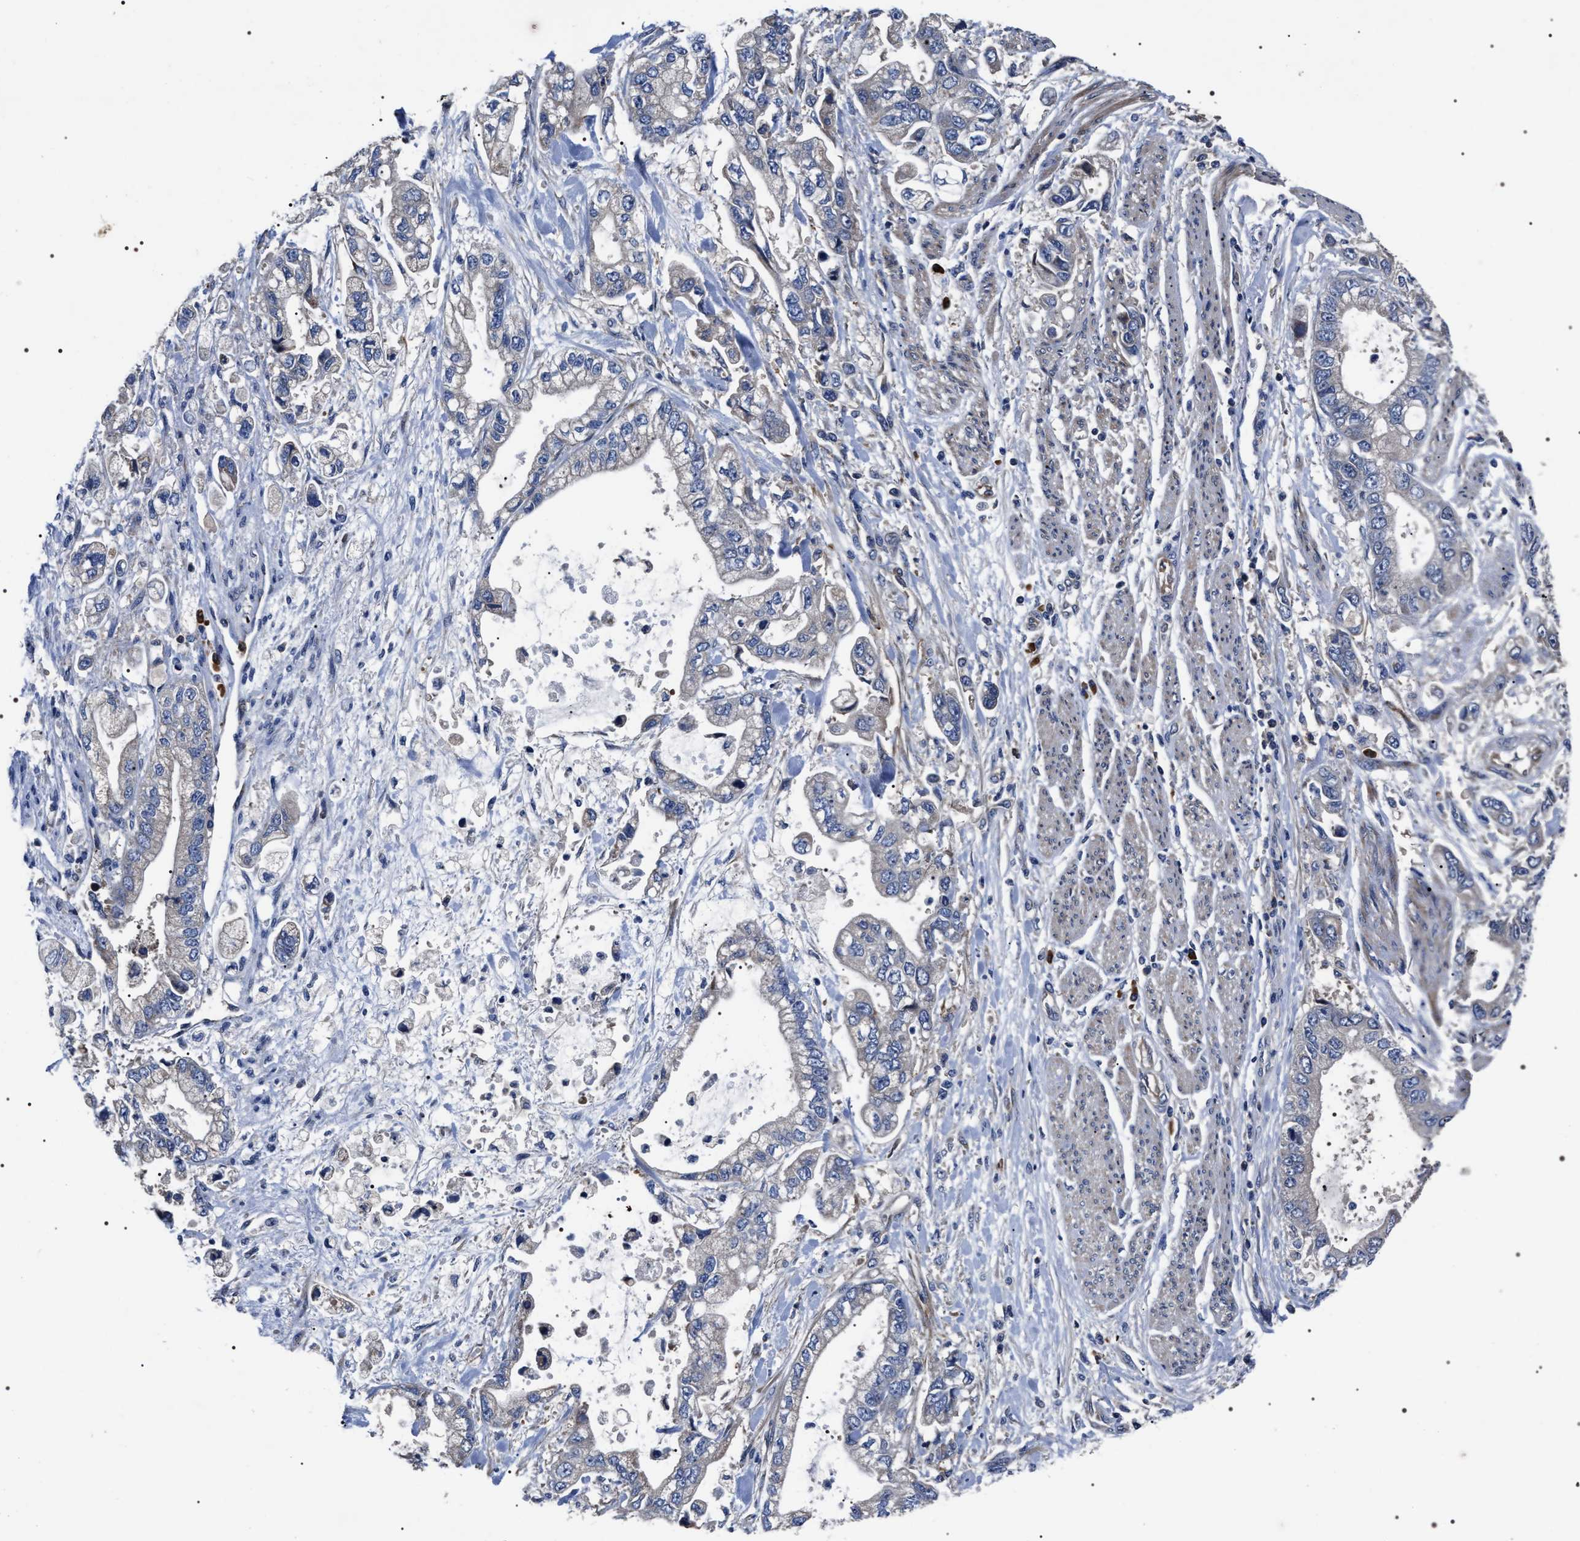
{"staining": {"intensity": "negative", "quantity": "none", "location": "none"}, "tissue": "stomach cancer", "cell_type": "Tumor cells", "image_type": "cancer", "snomed": [{"axis": "morphology", "description": "Normal tissue, NOS"}, {"axis": "morphology", "description": "Adenocarcinoma, NOS"}, {"axis": "topography", "description": "Stomach"}], "caption": "DAB (3,3'-diaminobenzidine) immunohistochemical staining of stomach cancer (adenocarcinoma) demonstrates no significant positivity in tumor cells.", "gene": "MIS18A", "patient": {"sex": "male", "age": 62}}